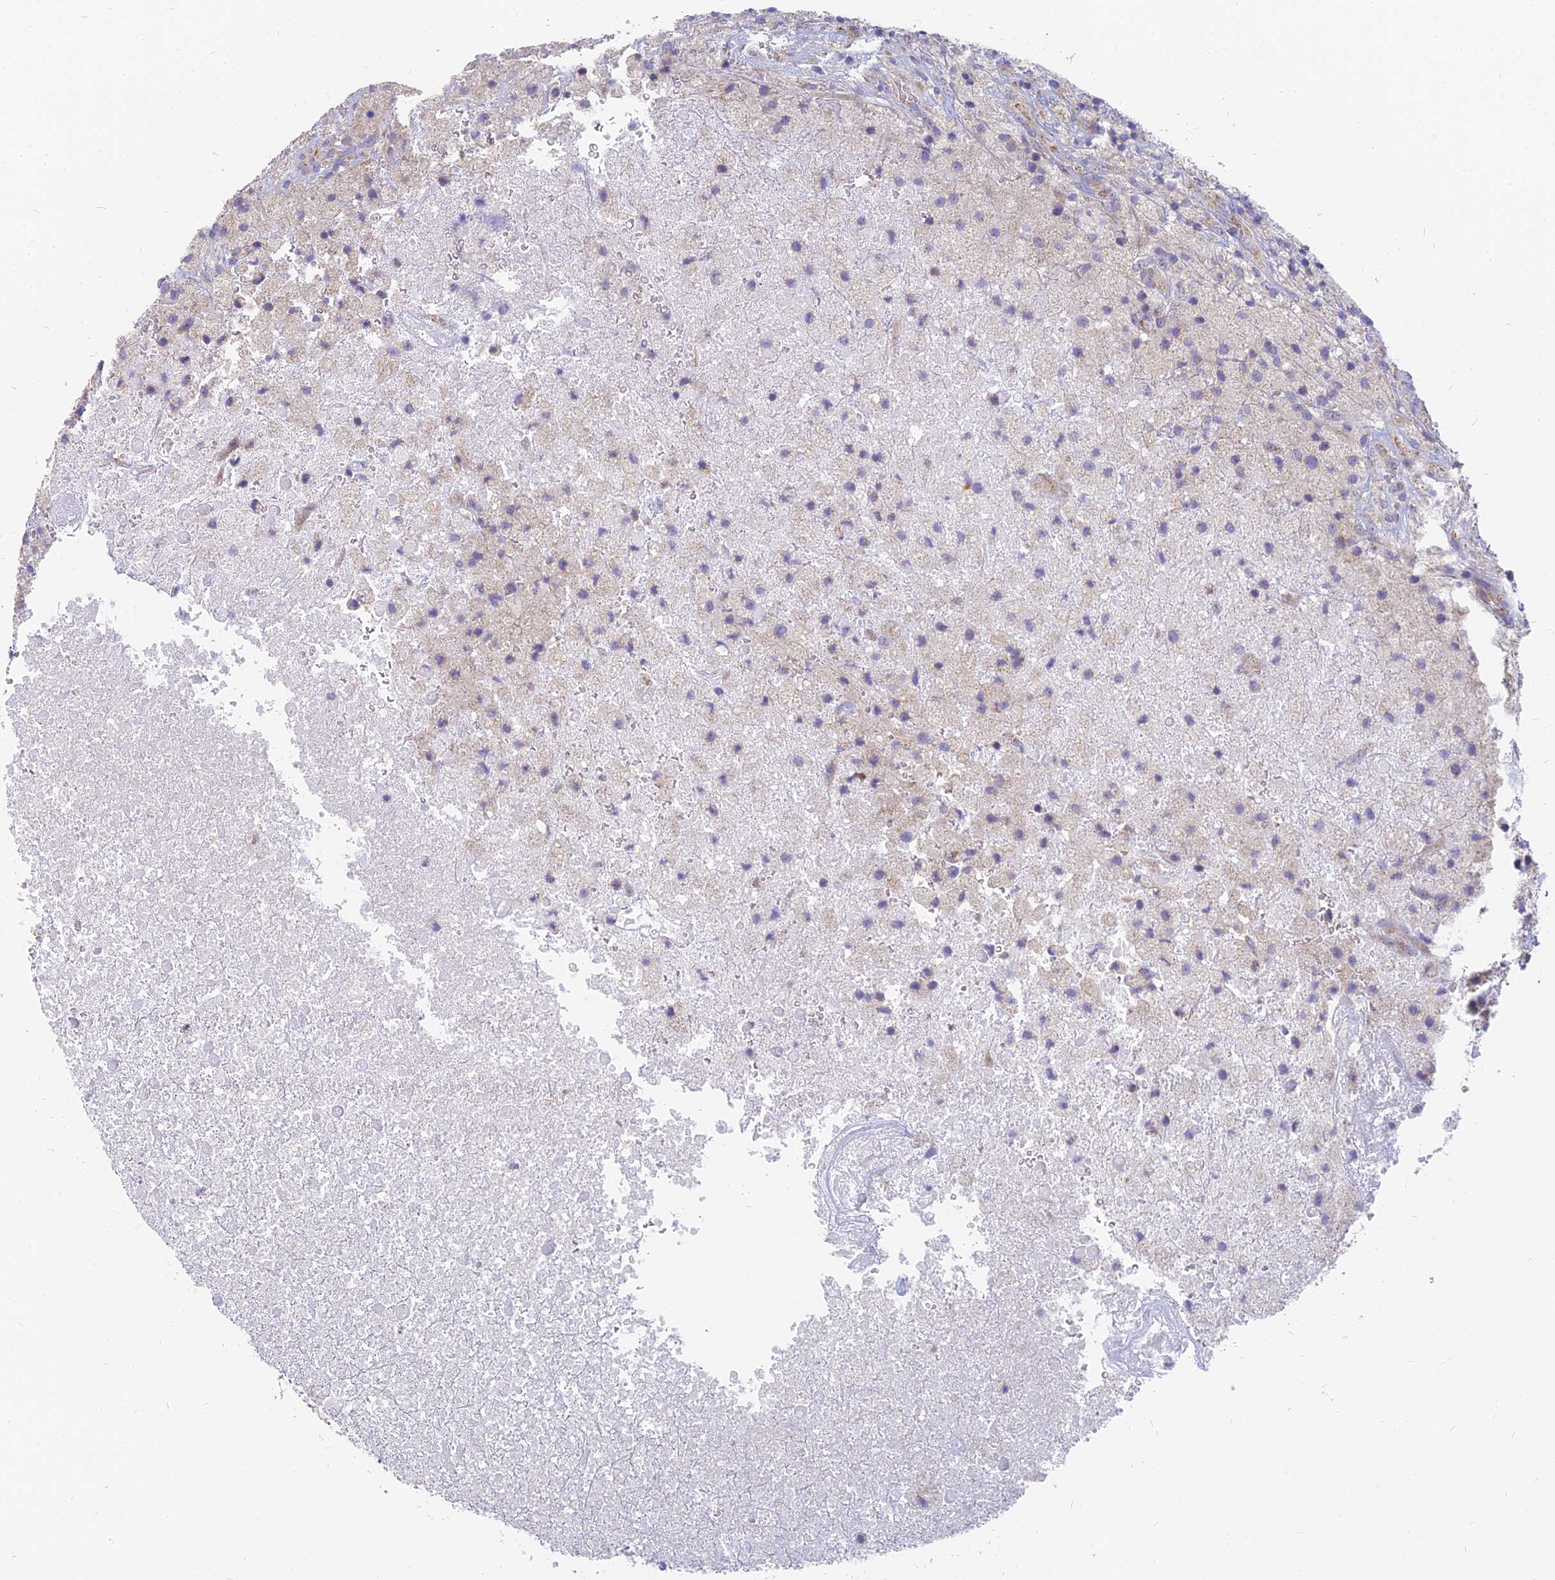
{"staining": {"intensity": "weak", "quantity": "<25%", "location": "cytoplasmic/membranous"}, "tissue": "glioma", "cell_type": "Tumor cells", "image_type": "cancer", "snomed": [{"axis": "morphology", "description": "Glioma, malignant, High grade"}, {"axis": "topography", "description": "Brain"}], "caption": "The photomicrograph reveals no staining of tumor cells in glioma.", "gene": "MRPL15", "patient": {"sex": "male", "age": 69}}